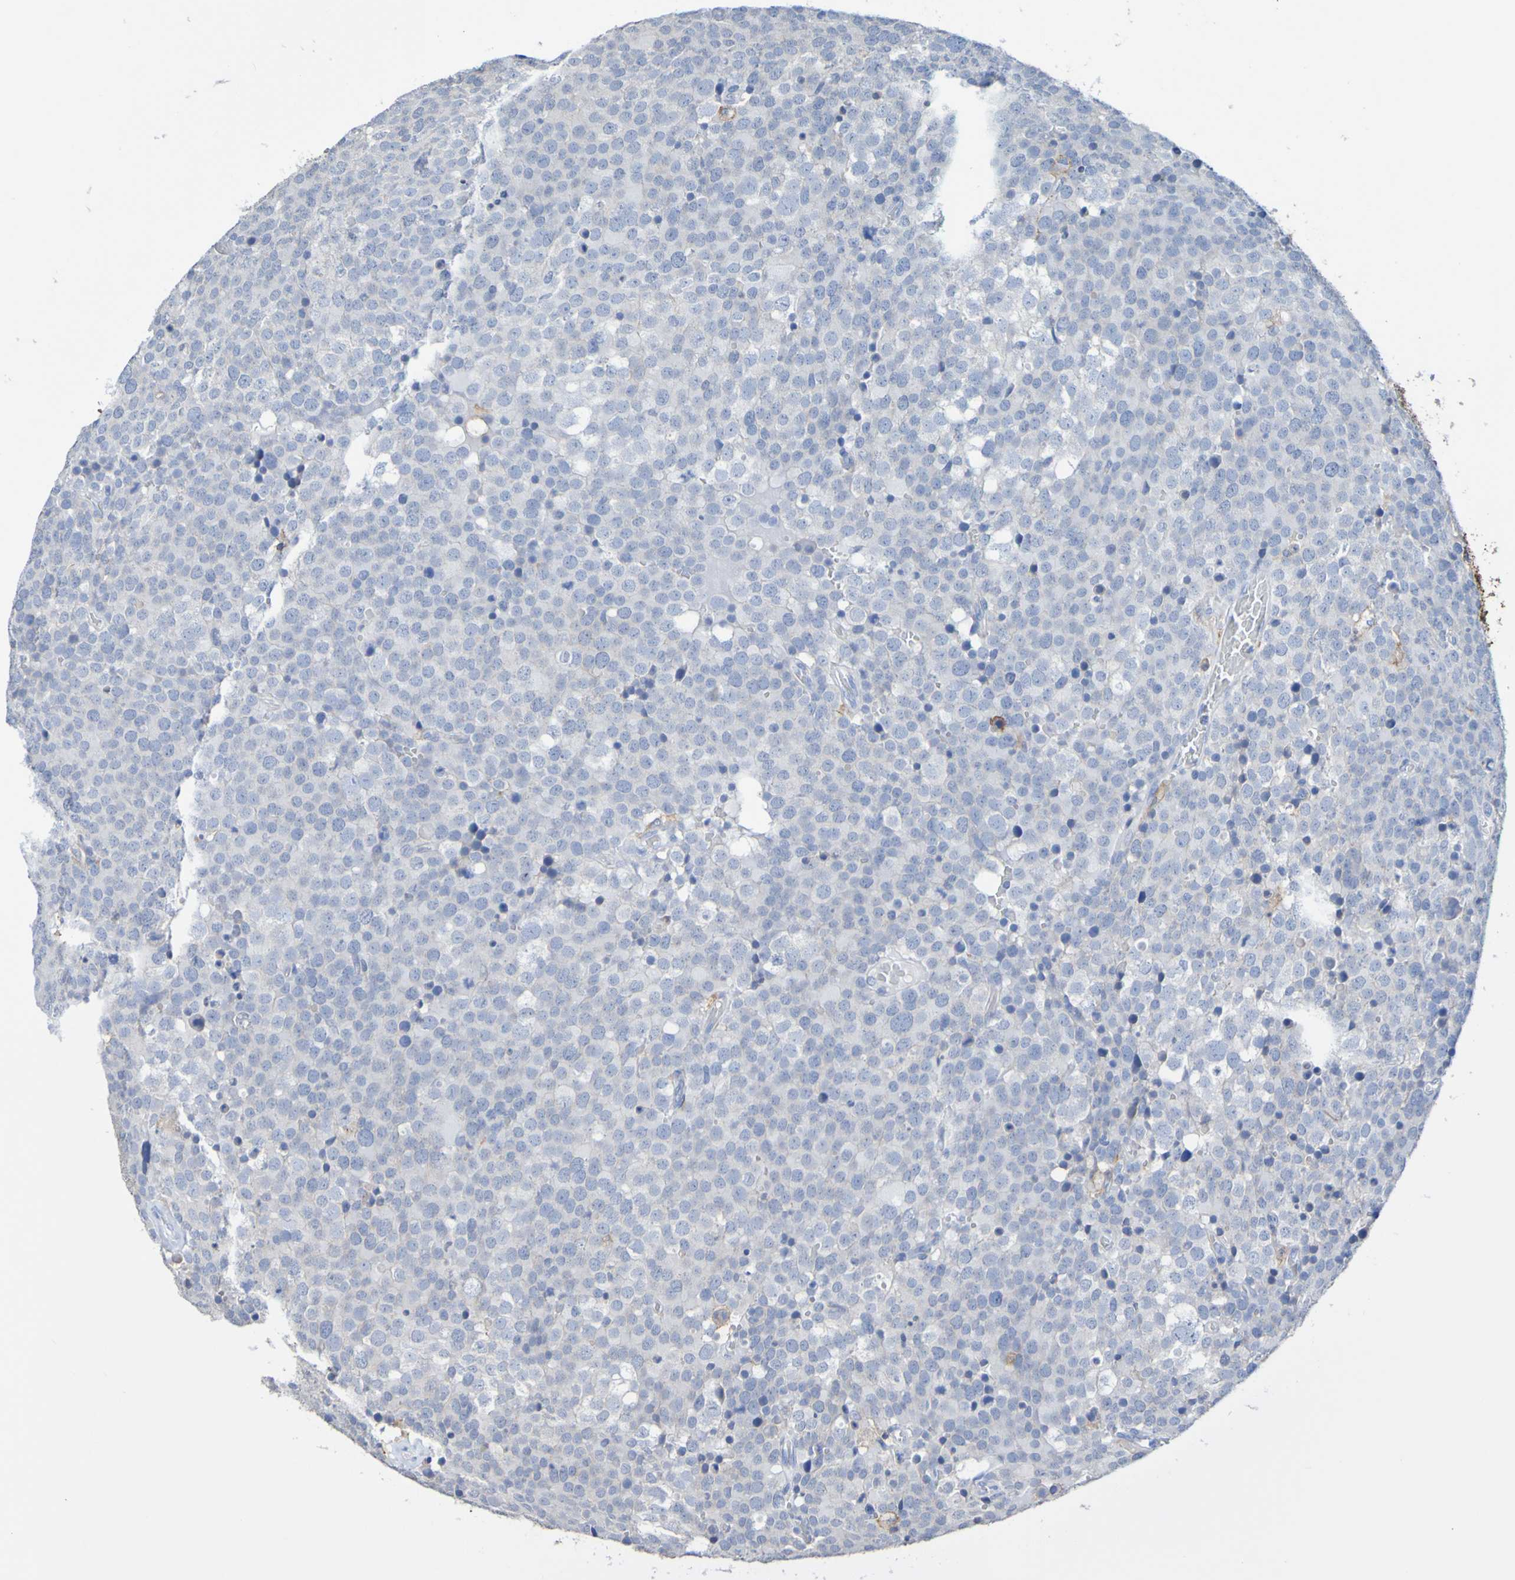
{"staining": {"intensity": "negative", "quantity": "none", "location": "none"}, "tissue": "testis cancer", "cell_type": "Tumor cells", "image_type": "cancer", "snomed": [{"axis": "morphology", "description": "Seminoma, NOS"}, {"axis": "topography", "description": "Testis"}], "caption": "Tumor cells show no significant staining in seminoma (testis). (DAB (3,3'-diaminobenzidine) immunohistochemistry with hematoxylin counter stain).", "gene": "SLC3A2", "patient": {"sex": "male", "age": 71}}